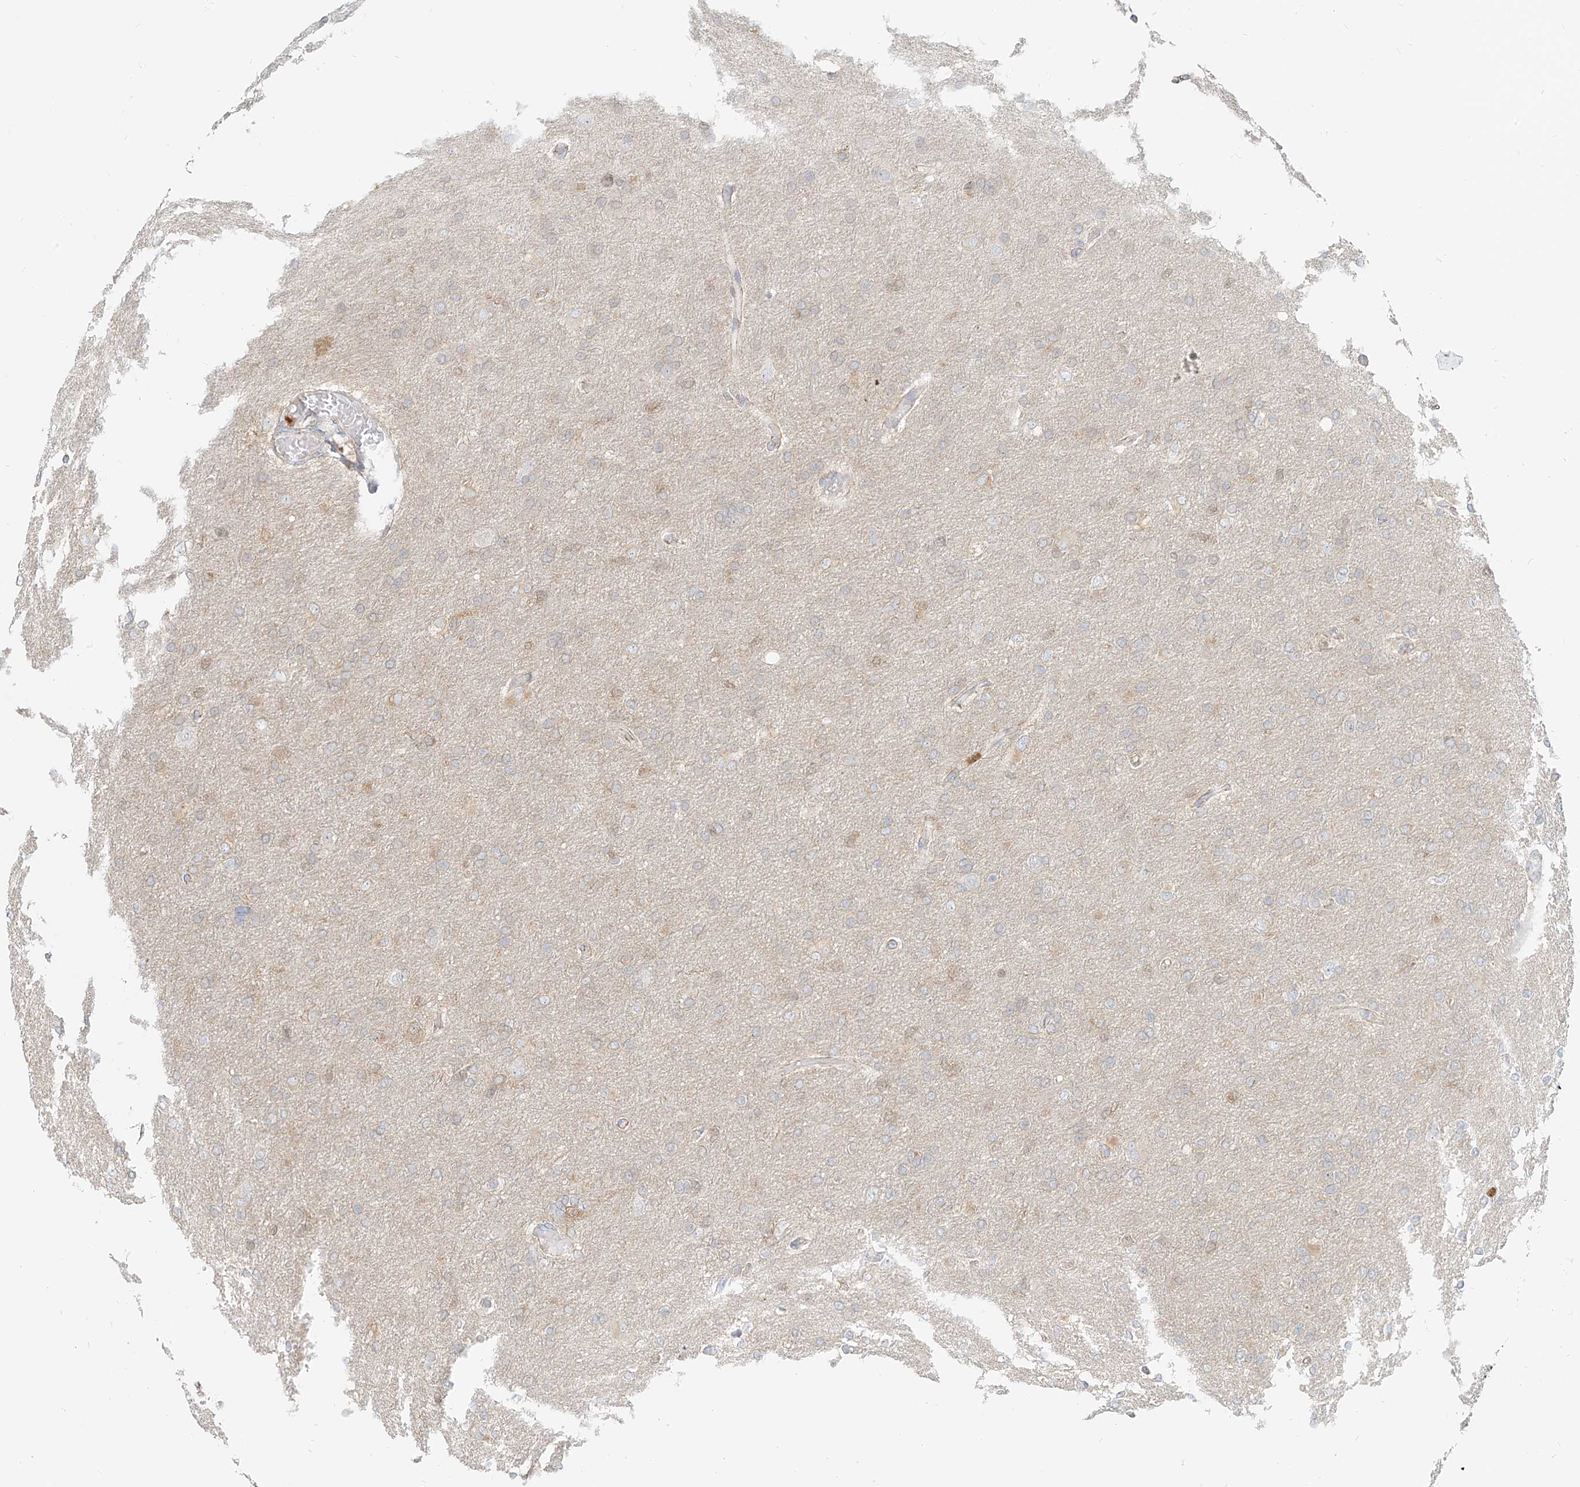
{"staining": {"intensity": "negative", "quantity": "none", "location": "none"}, "tissue": "glioma", "cell_type": "Tumor cells", "image_type": "cancer", "snomed": [{"axis": "morphology", "description": "Glioma, malignant, High grade"}, {"axis": "topography", "description": "Cerebral cortex"}], "caption": "Protein analysis of high-grade glioma (malignant) demonstrates no significant expression in tumor cells.", "gene": "PGD", "patient": {"sex": "female", "age": 36}}